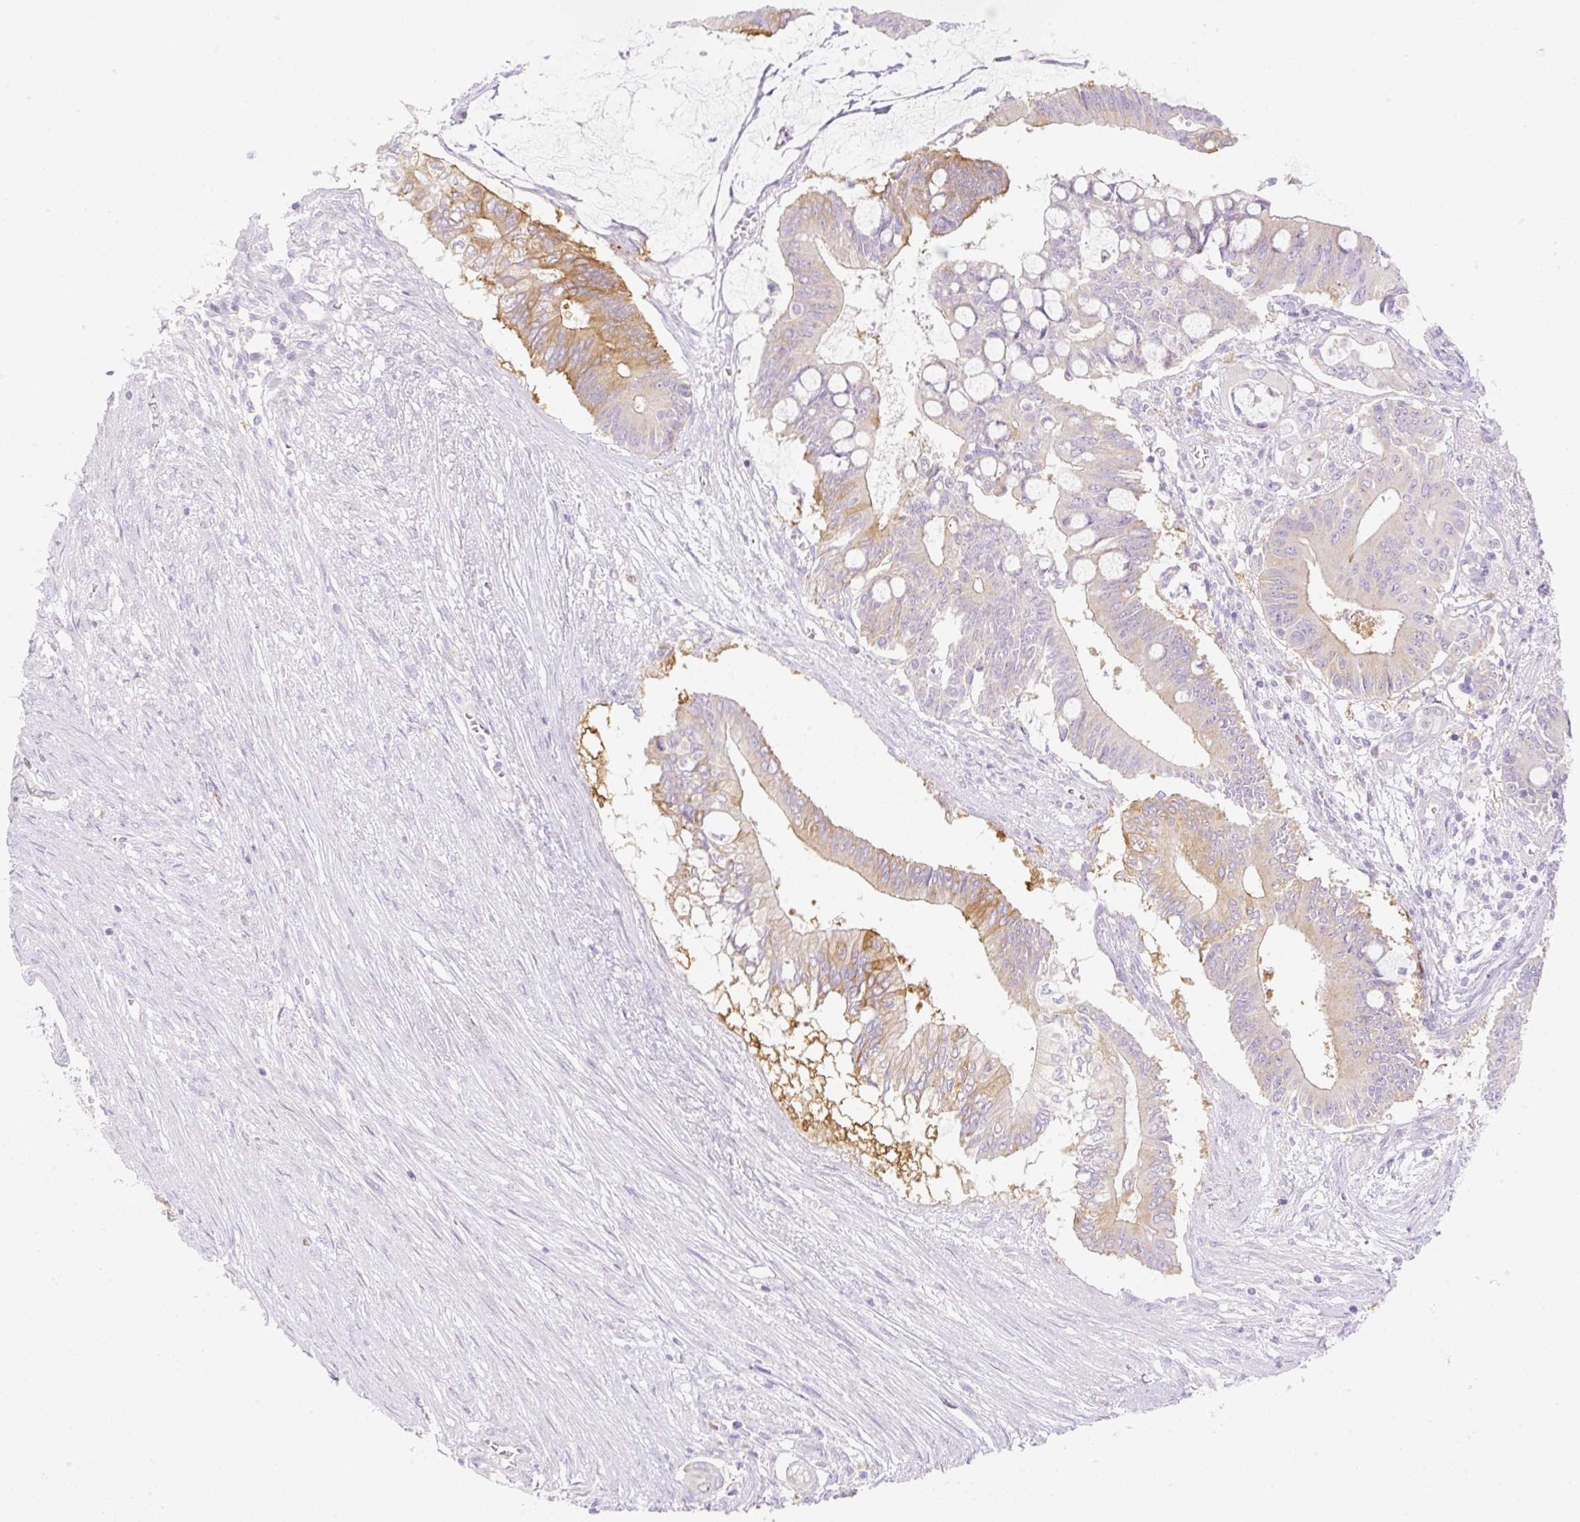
{"staining": {"intensity": "moderate", "quantity": "<25%", "location": "cytoplasmic/membranous"}, "tissue": "pancreatic cancer", "cell_type": "Tumor cells", "image_type": "cancer", "snomed": [{"axis": "morphology", "description": "Adenocarcinoma, NOS"}, {"axis": "topography", "description": "Pancreas"}], "caption": "Brown immunohistochemical staining in human pancreatic adenocarcinoma reveals moderate cytoplasmic/membranous expression in approximately <25% of tumor cells. Immunohistochemistry stains the protein in brown and the nuclei are stained blue.", "gene": "DENND5A", "patient": {"sex": "male", "age": 68}}